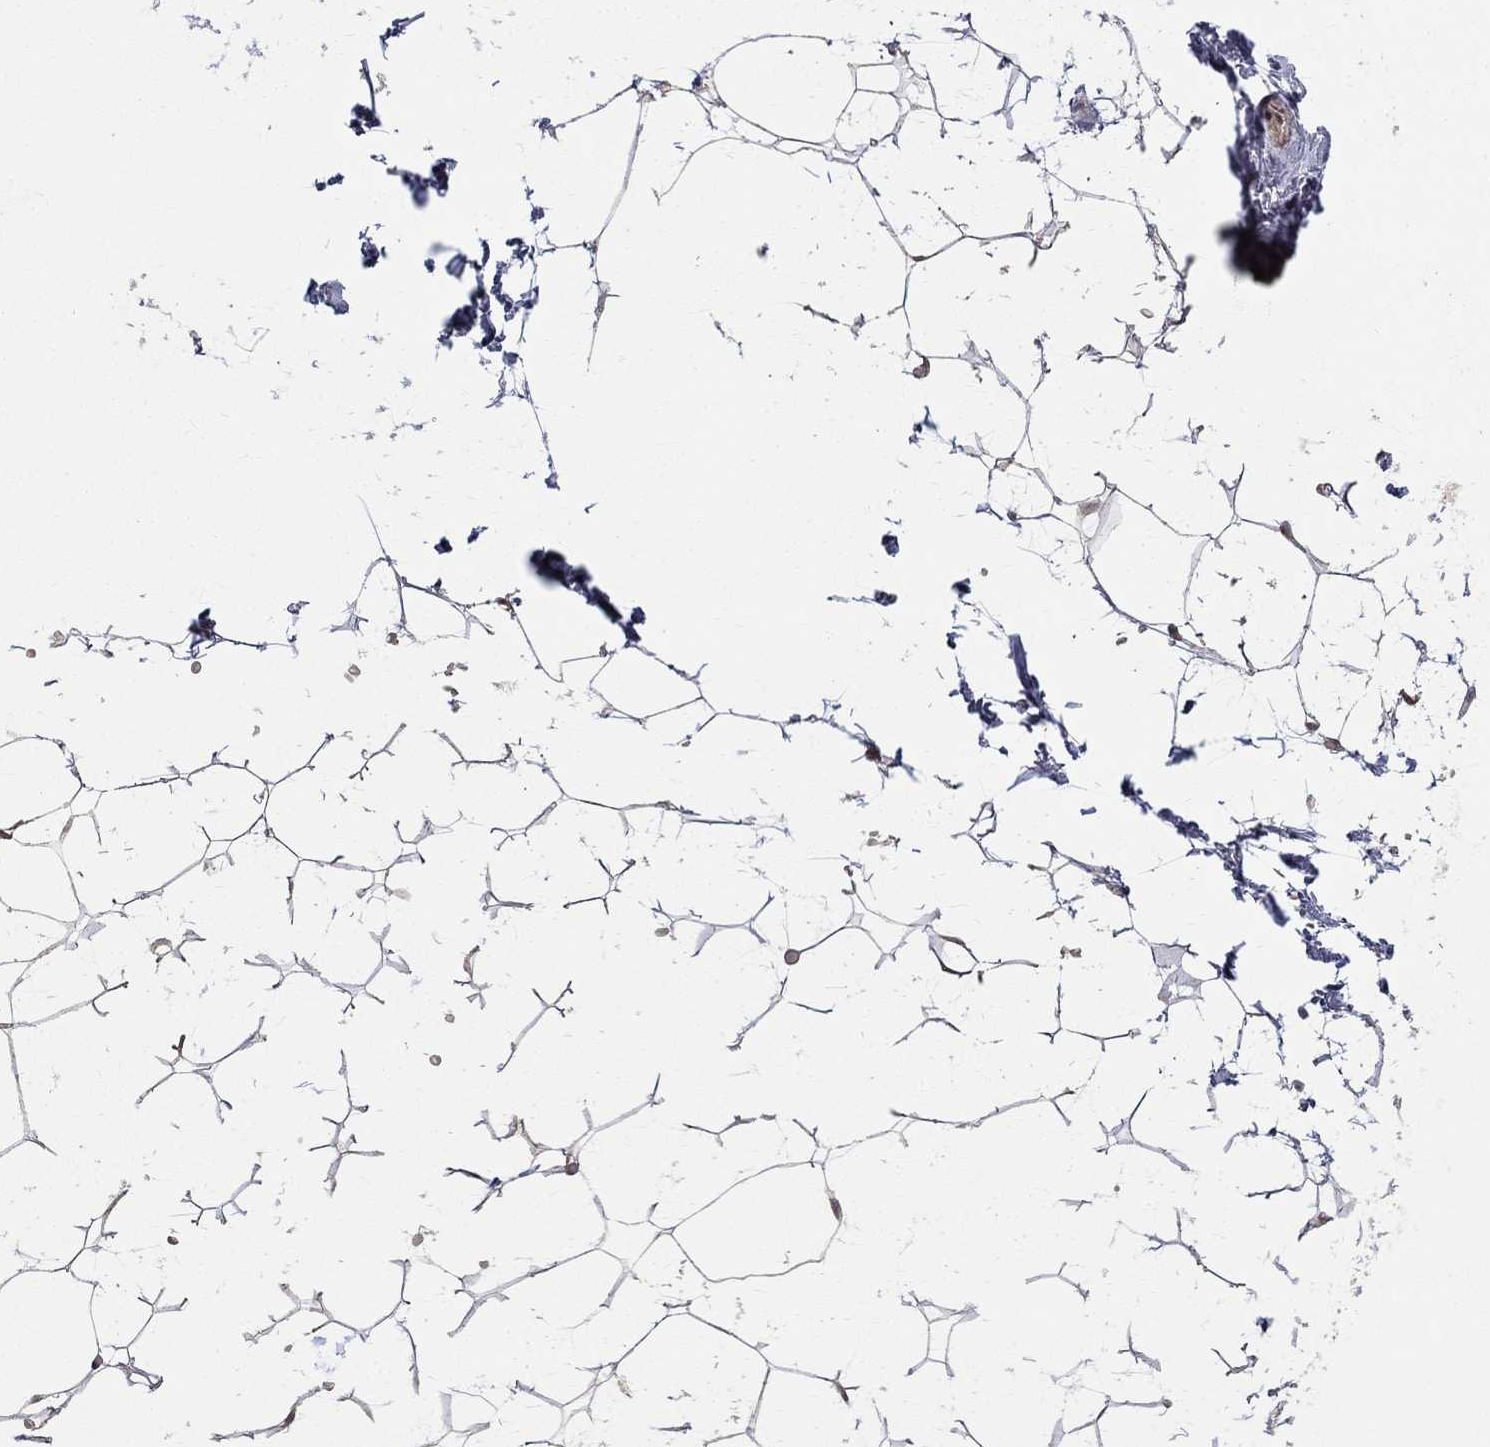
{"staining": {"intensity": "negative", "quantity": "none", "location": "none"}, "tissue": "adipose tissue", "cell_type": "Adipocytes", "image_type": "normal", "snomed": [{"axis": "morphology", "description": "Normal tissue, NOS"}, {"axis": "topography", "description": "Skin"}, {"axis": "topography", "description": "Peripheral nerve tissue"}], "caption": "An IHC image of benign adipose tissue is shown. There is no staining in adipocytes of adipose tissue.", "gene": "WDR19", "patient": {"sex": "female", "age": 56}}